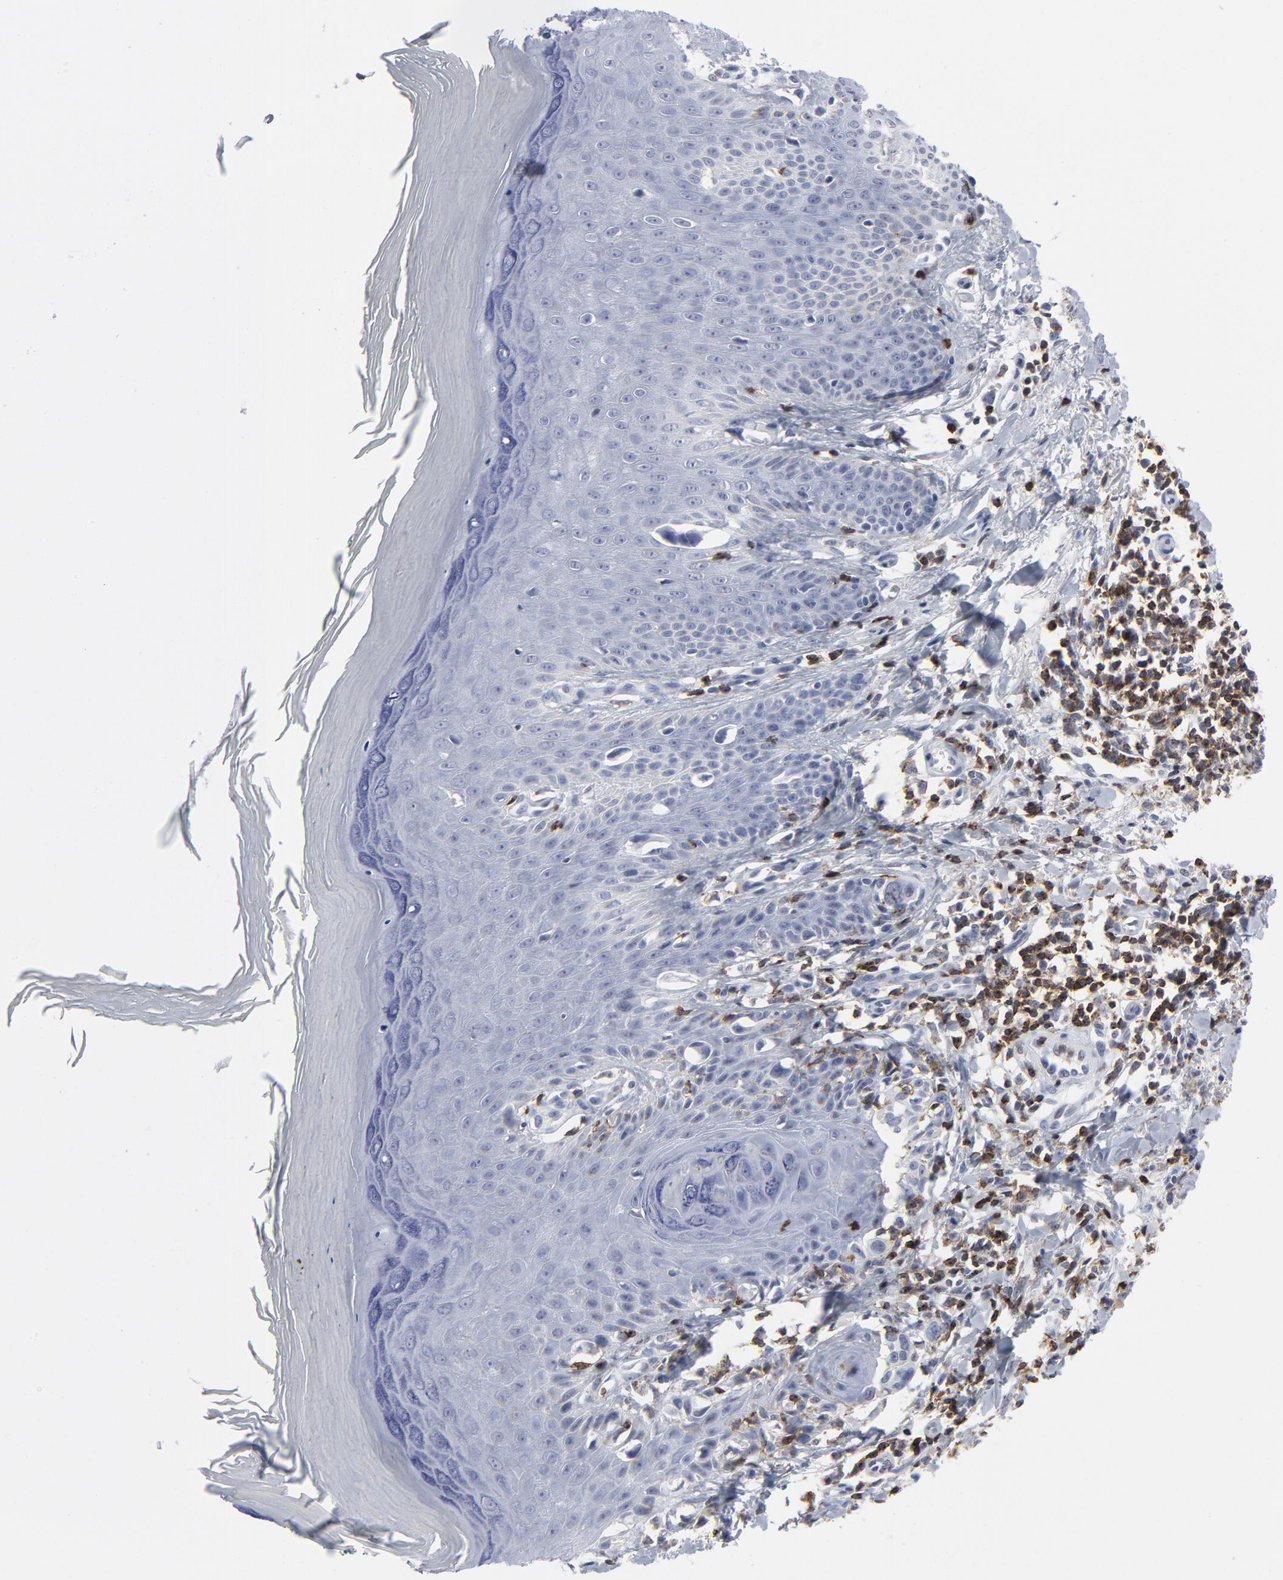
{"staining": {"intensity": "negative", "quantity": "none", "location": "none"}, "tissue": "melanoma", "cell_type": "Tumor cells", "image_type": "cancer", "snomed": [{"axis": "morphology", "description": "Malignant melanoma, NOS"}, {"axis": "topography", "description": "Skin"}], "caption": "Tumor cells are negative for protein expression in human malignant melanoma.", "gene": "CD2", "patient": {"sex": "female", "age": 77}}